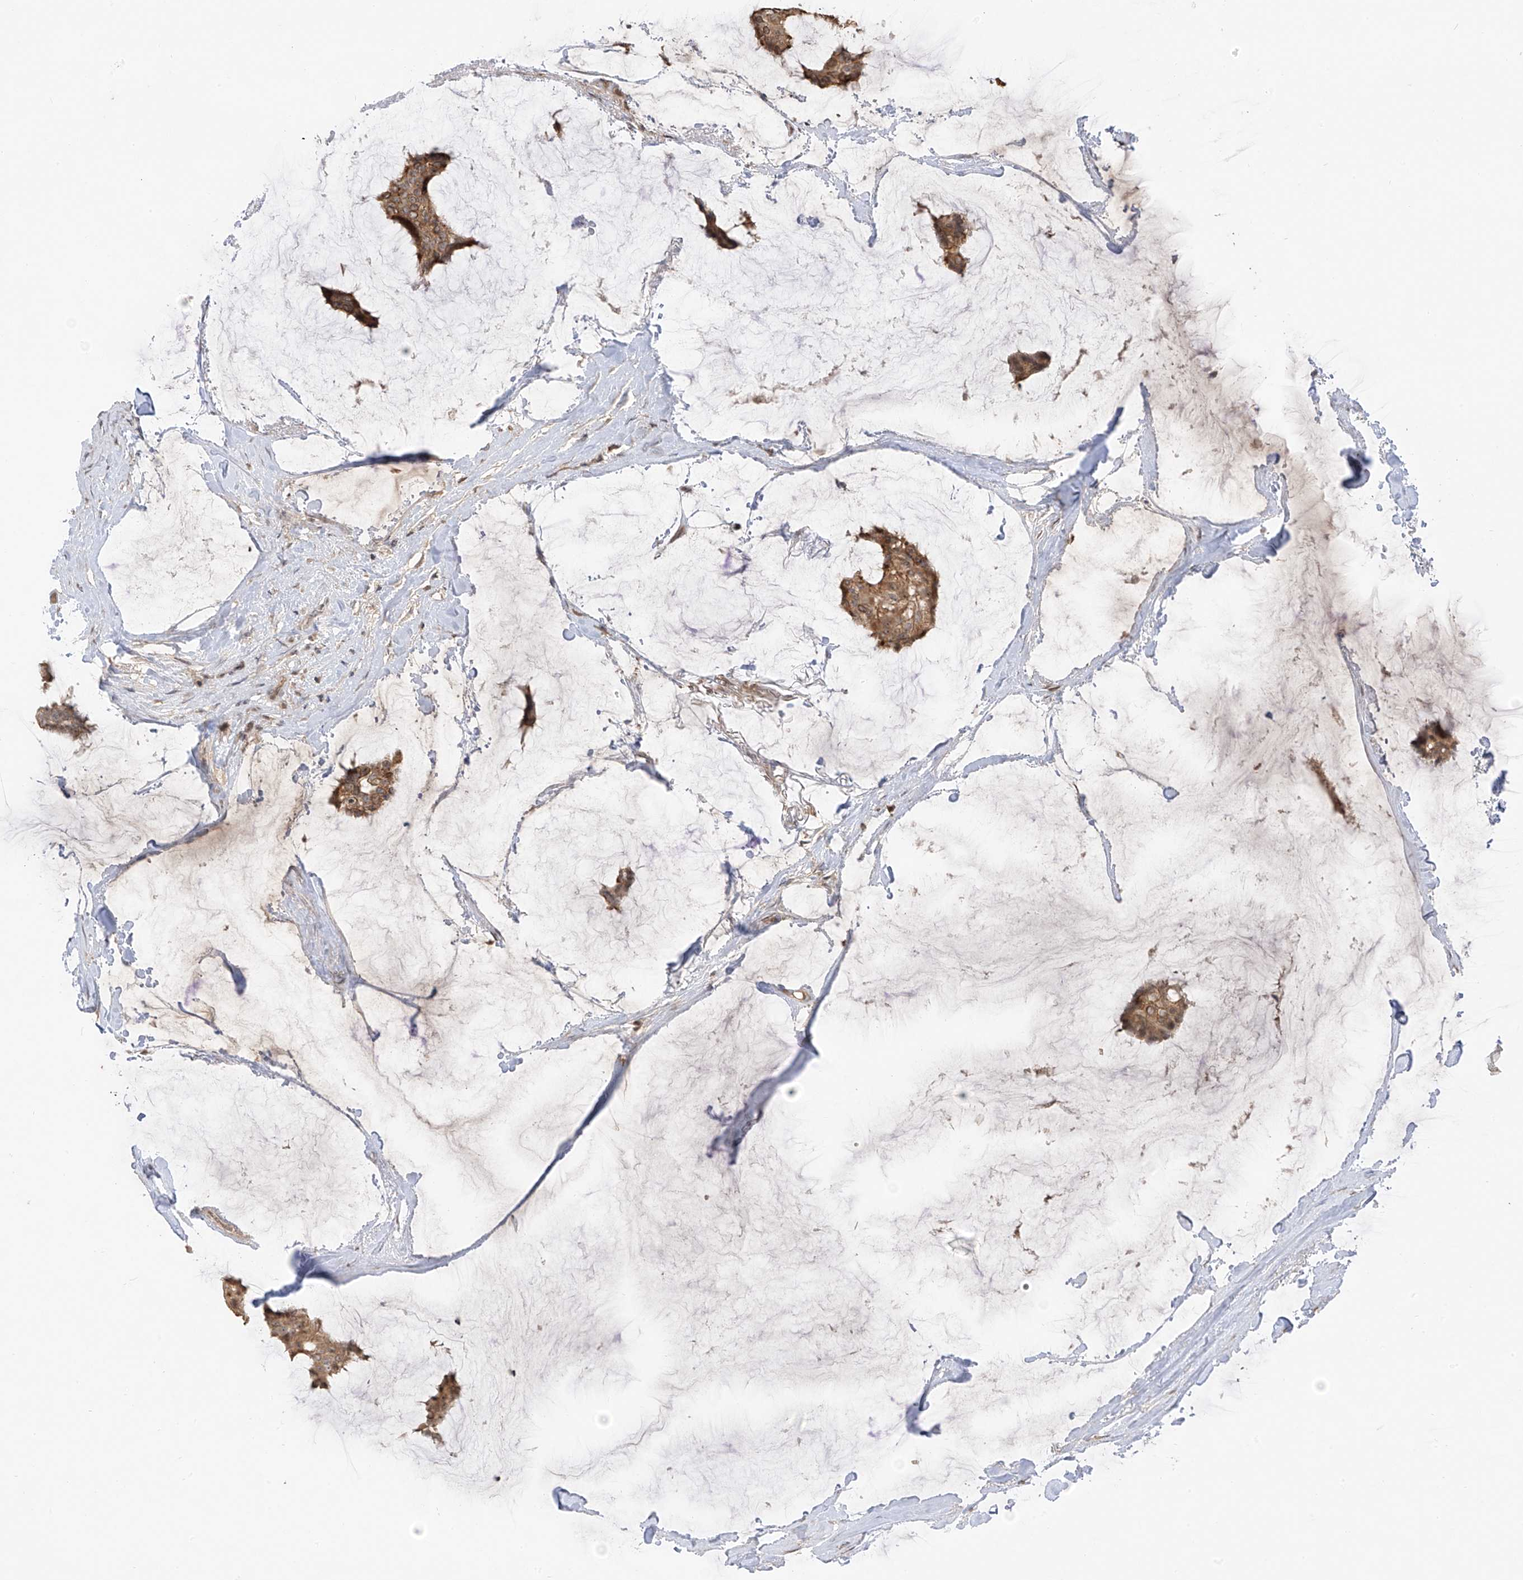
{"staining": {"intensity": "moderate", "quantity": ">75%", "location": "cytoplasmic/membranous"}, "tissue": "breast cancer", "cell_type": "Tumor cells", "image_type": "cancer", "snomed": [{"axis": "morphology", "description": "Duct carcinoma"}, {"axis": "topography", "description": "Breast"}], "caption": "Immunohistochemical staining of human breast cancer exhibits moderate cytoplasmic/membranous protein staining in about >75% of tumor cells.", "gene": "COLGALT2", "patient": {"sex": "female", "age": 93}}